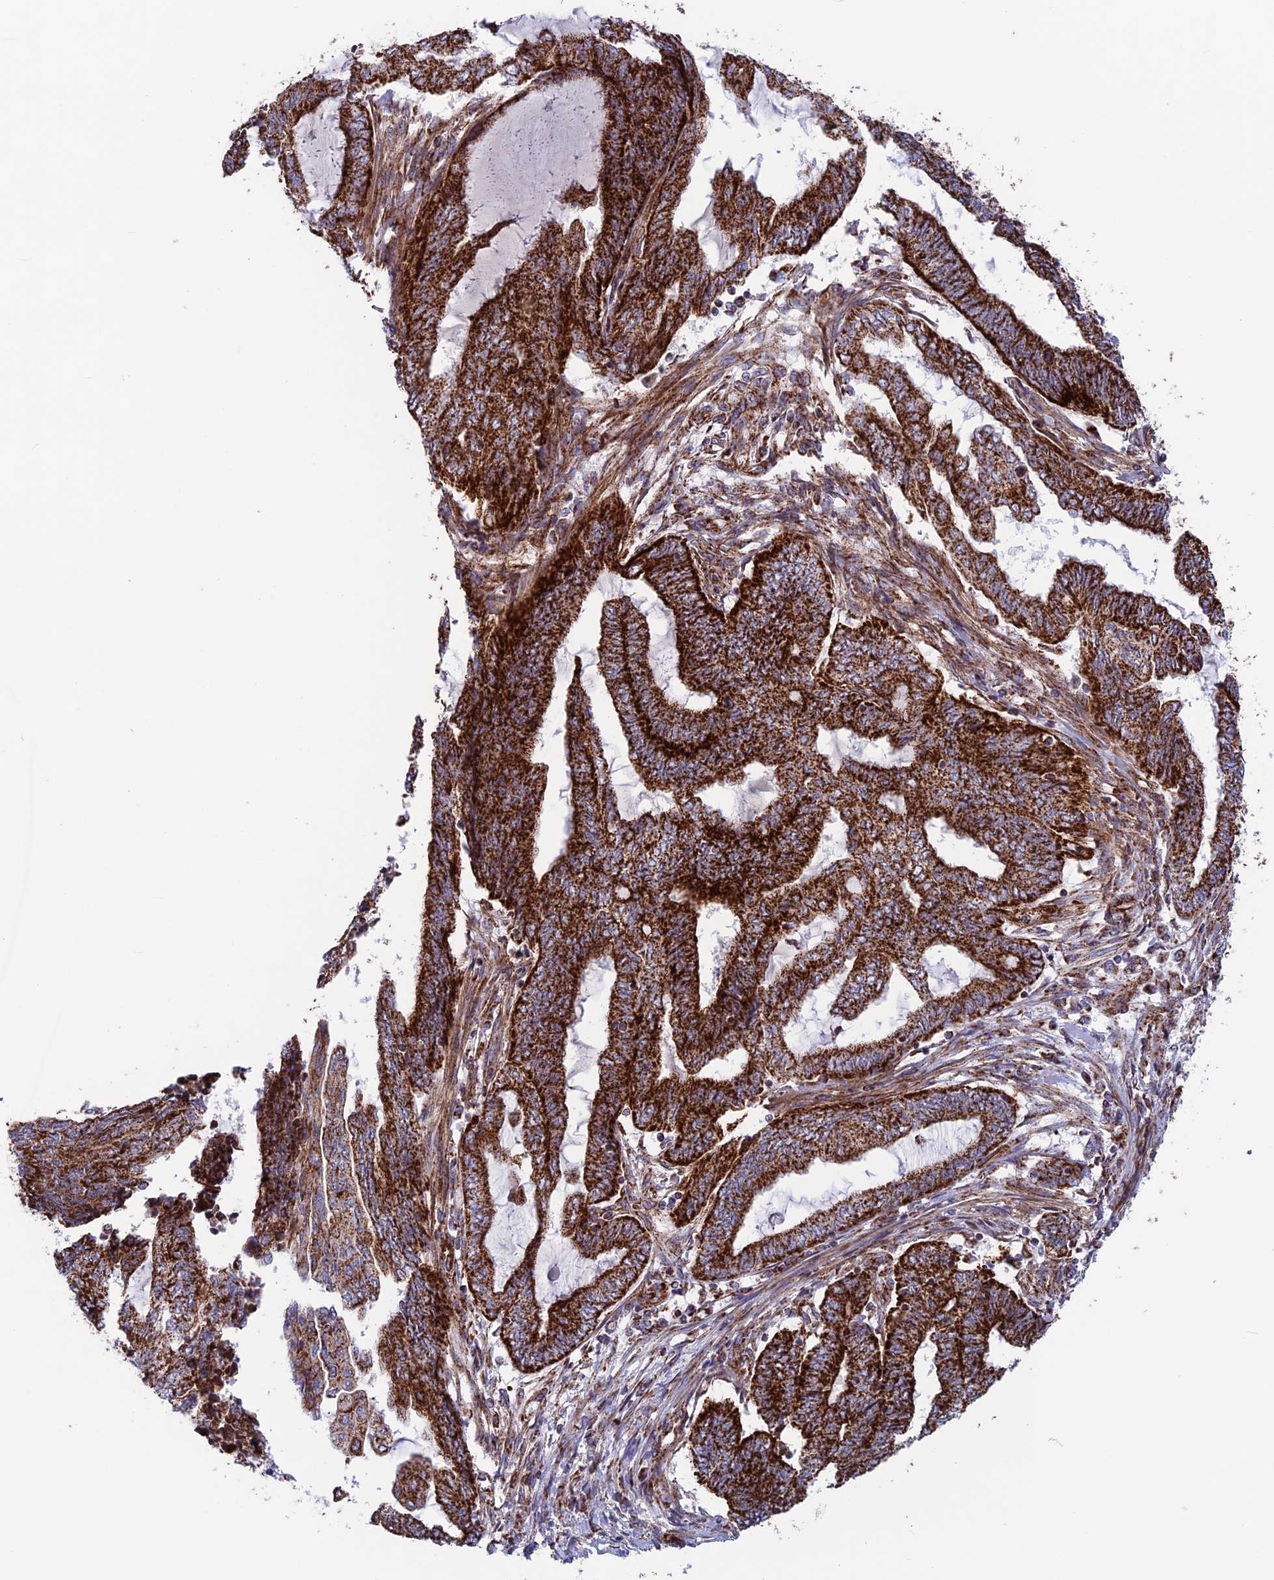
{"staining": {"intensity": "strong", "quantity": ">75%", "location": "cytoplasmic/membranous"}, "tissue": "endometrial cancer", "cell_type": "Tumor cells", "image_type": "cancer", "snomed": [{"axis": "morphology", "description": "Adenocarcinoma, NOS"}, {"axis": "topography", "description": "Uterus"}, {"axis": "topography", "description": "Endometrium"}], "caption": "High-magnification brightfield microscopy of endometrial cancer (adenocarcinoma) stained with DAB (brown) and counterstained with hematoxylin (blue). tumor cells exhibit strong cytoplasmic/membranous expression is present in approximately>75% of cells.", "gene": "MRPS18B", "patient": {"sex": "female", "age": 70}}